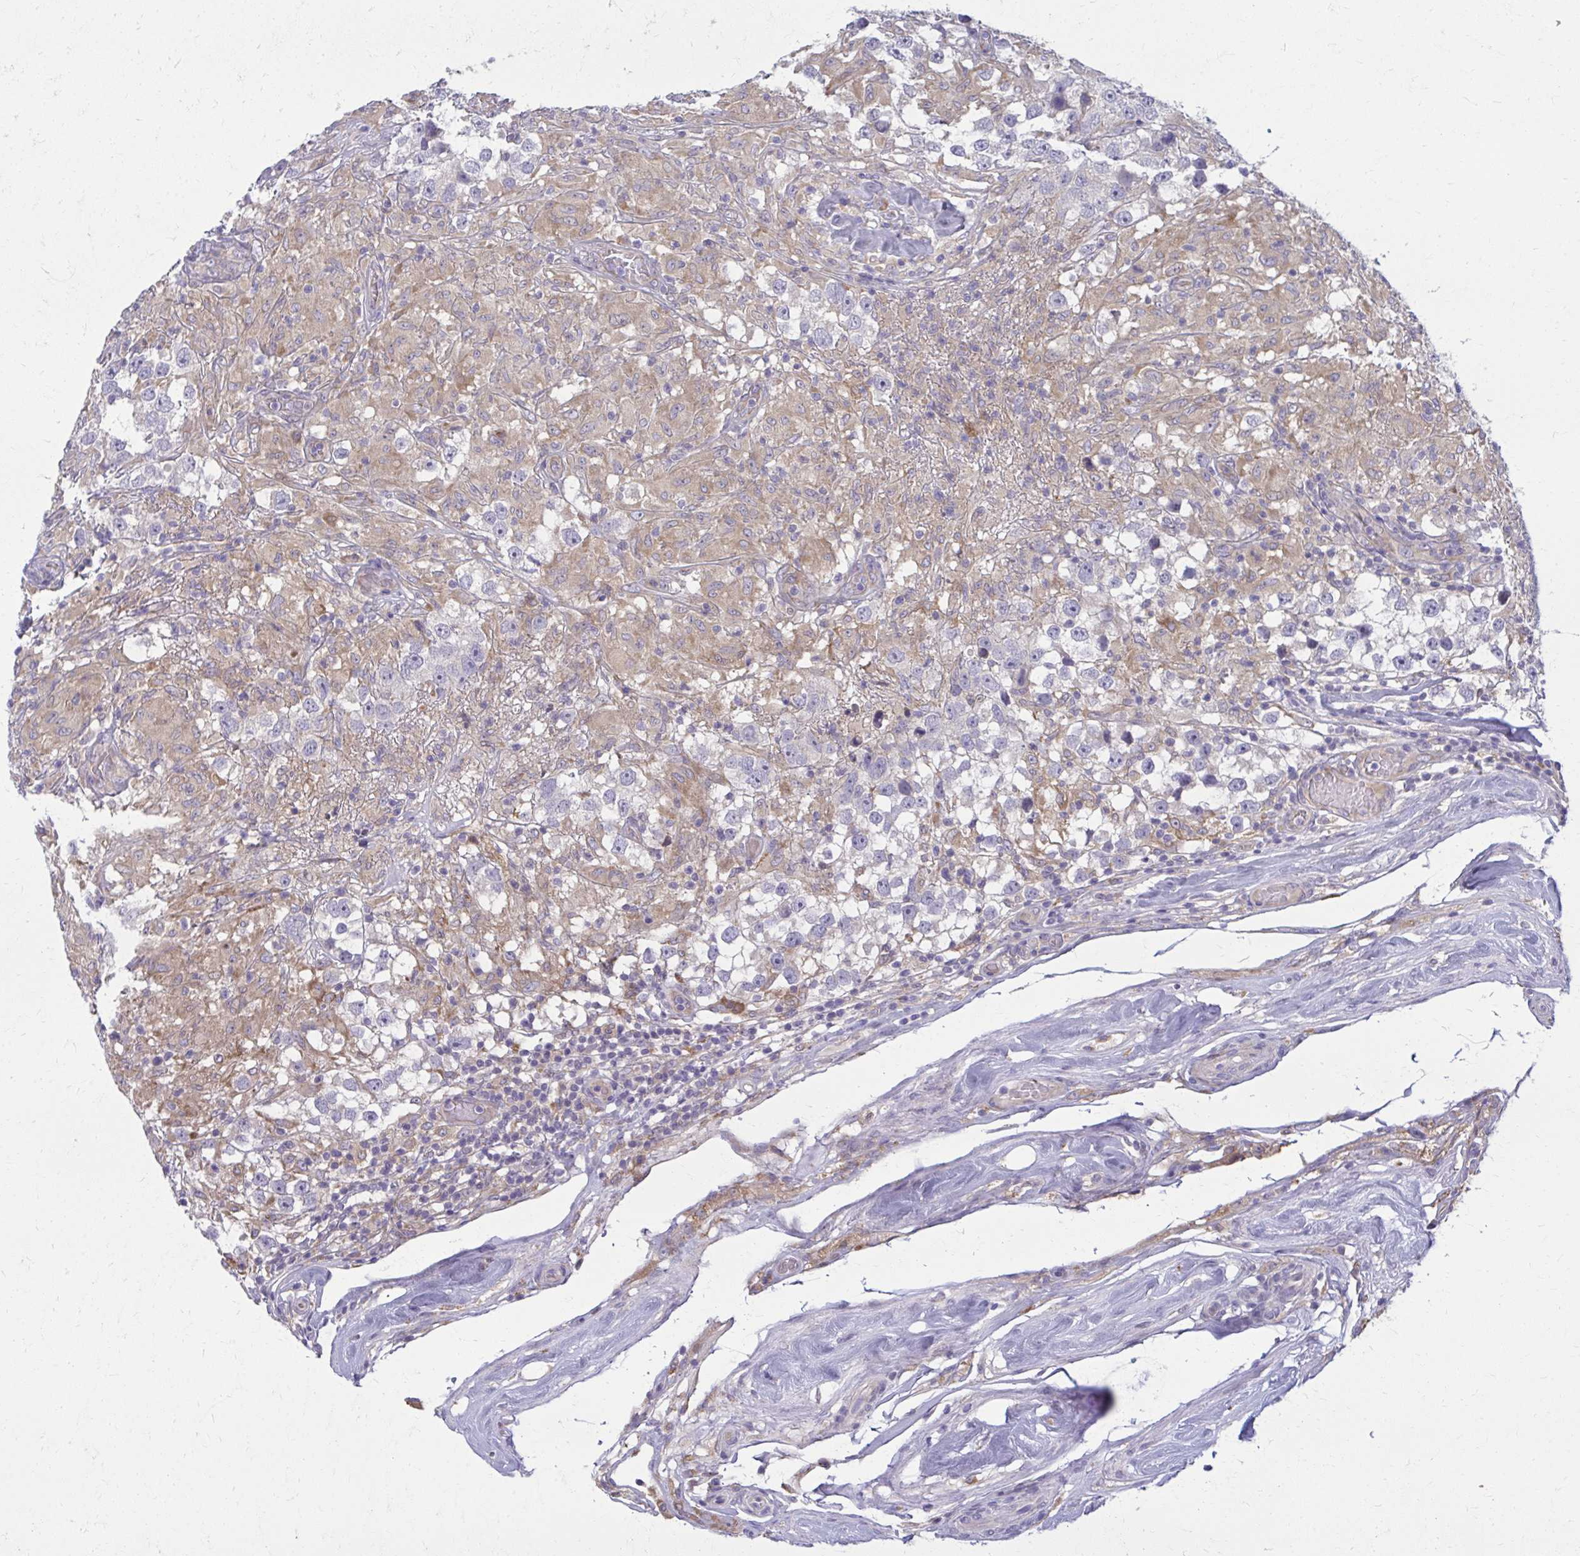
{"staining": {"intensity": "negative", "quantity": "none", "location": "none"}, "tissue": "testis cancer", "cell_type": "Tumor cells", "image_type": "cancer", "snomed": [{"axis": "morphology", "description": "Seminoma, NOS"}, {"axis": "topography", "description": "Testis"}], "caption": "Human seminoma (testis) stained for a protein using IHC exhibits no positivity in tumor cells.", "gene": "CEMP1", "patient": {"sex": "male", "age": 46}}